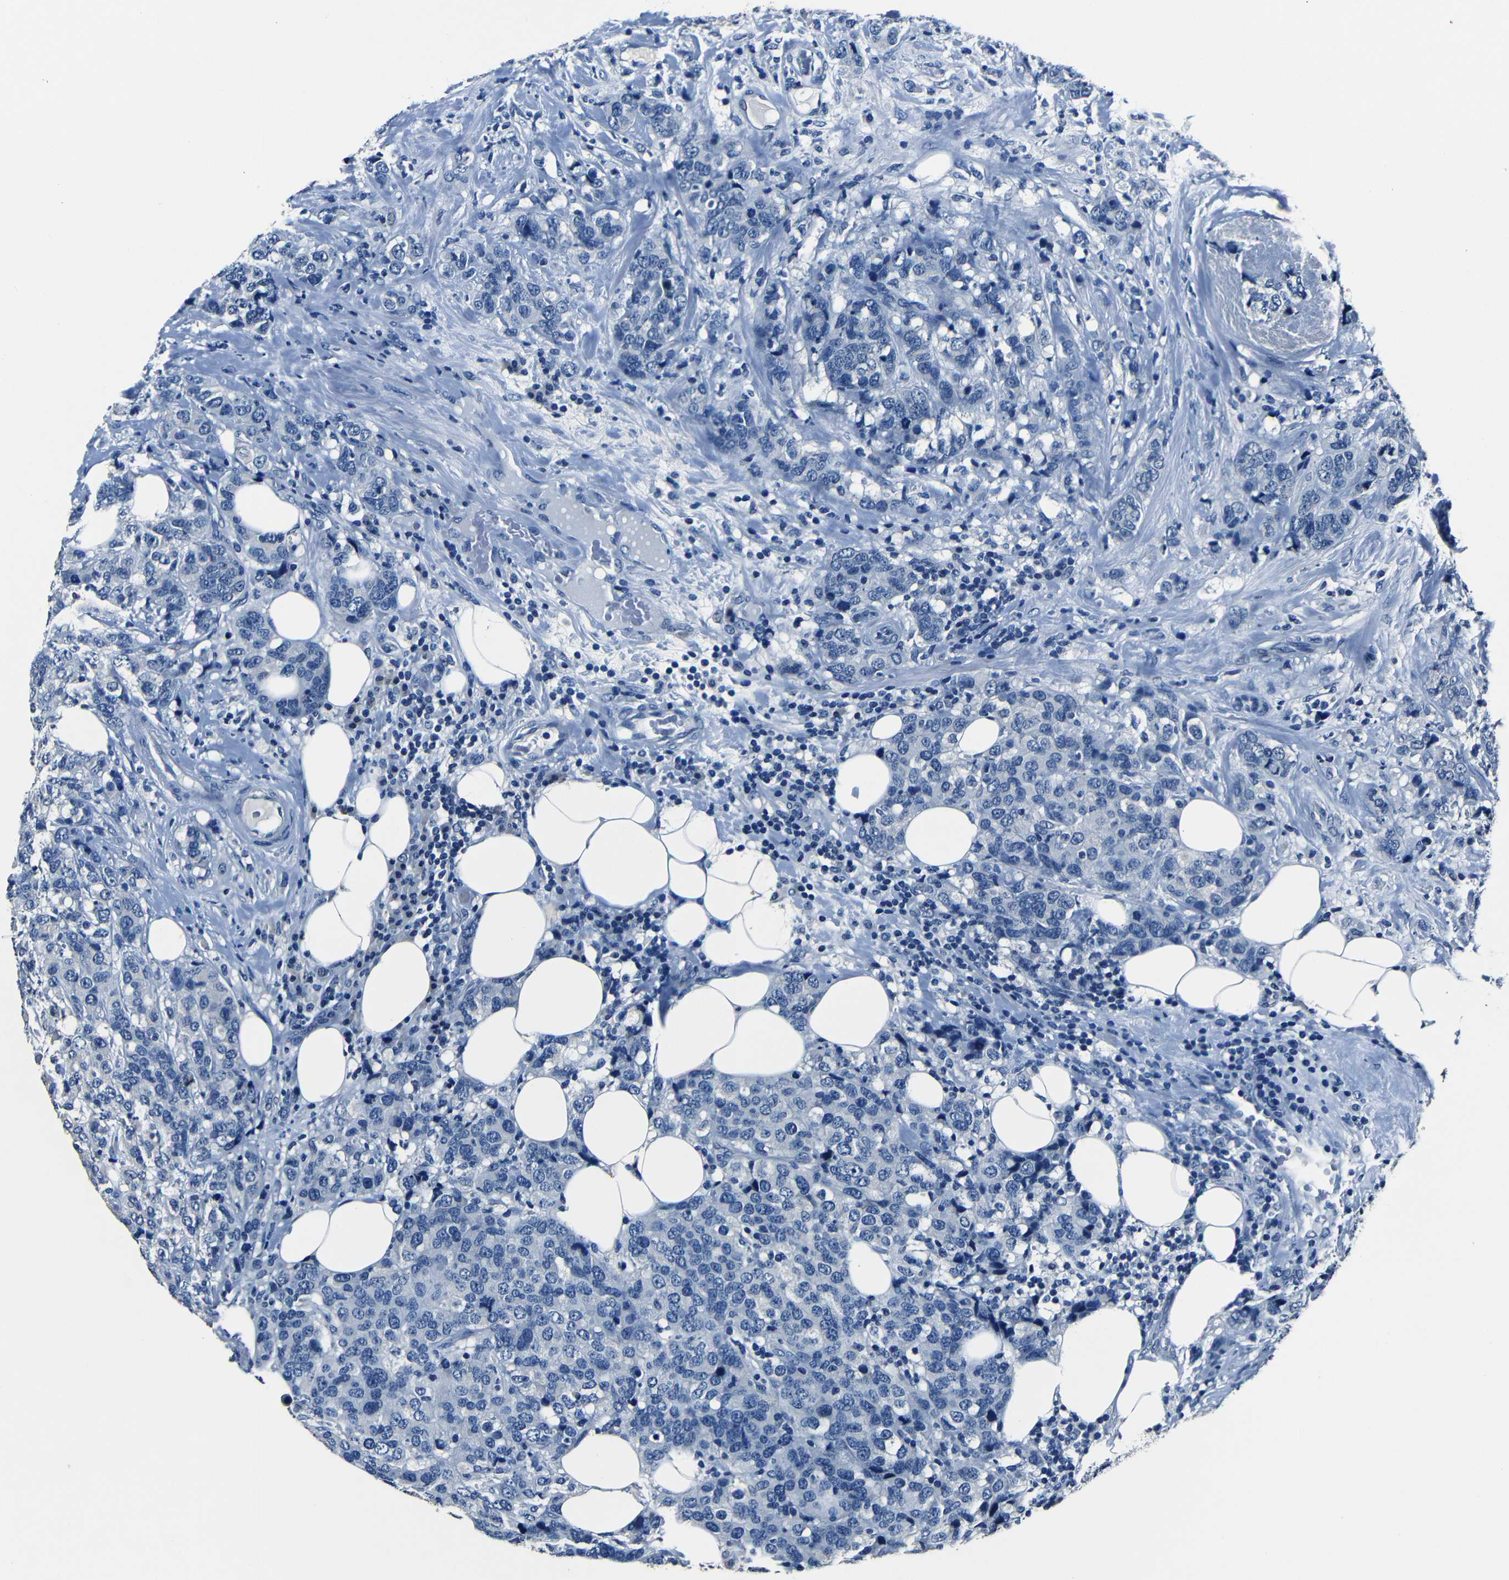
{"staining": {"intensity": "negative", "quantity": "none", "location": "none"}, "tissue": "breast cancer", "cell_type": "Tumor cells", "image_type": "cancer", "snomed": [{"axis": "morphology", "description": "Lobular carcinoma"}, {"axis": "topography", "description": "Breast"}], "caption": "A high-resolution micrograph shows immunohistochemistry (IHC) staining of breast cancer (lobular carcinoma), which exhibits no significant staining in tumor cells.", "gene": "NCMAP", "patient": {"sex": "female", "age": 59}}